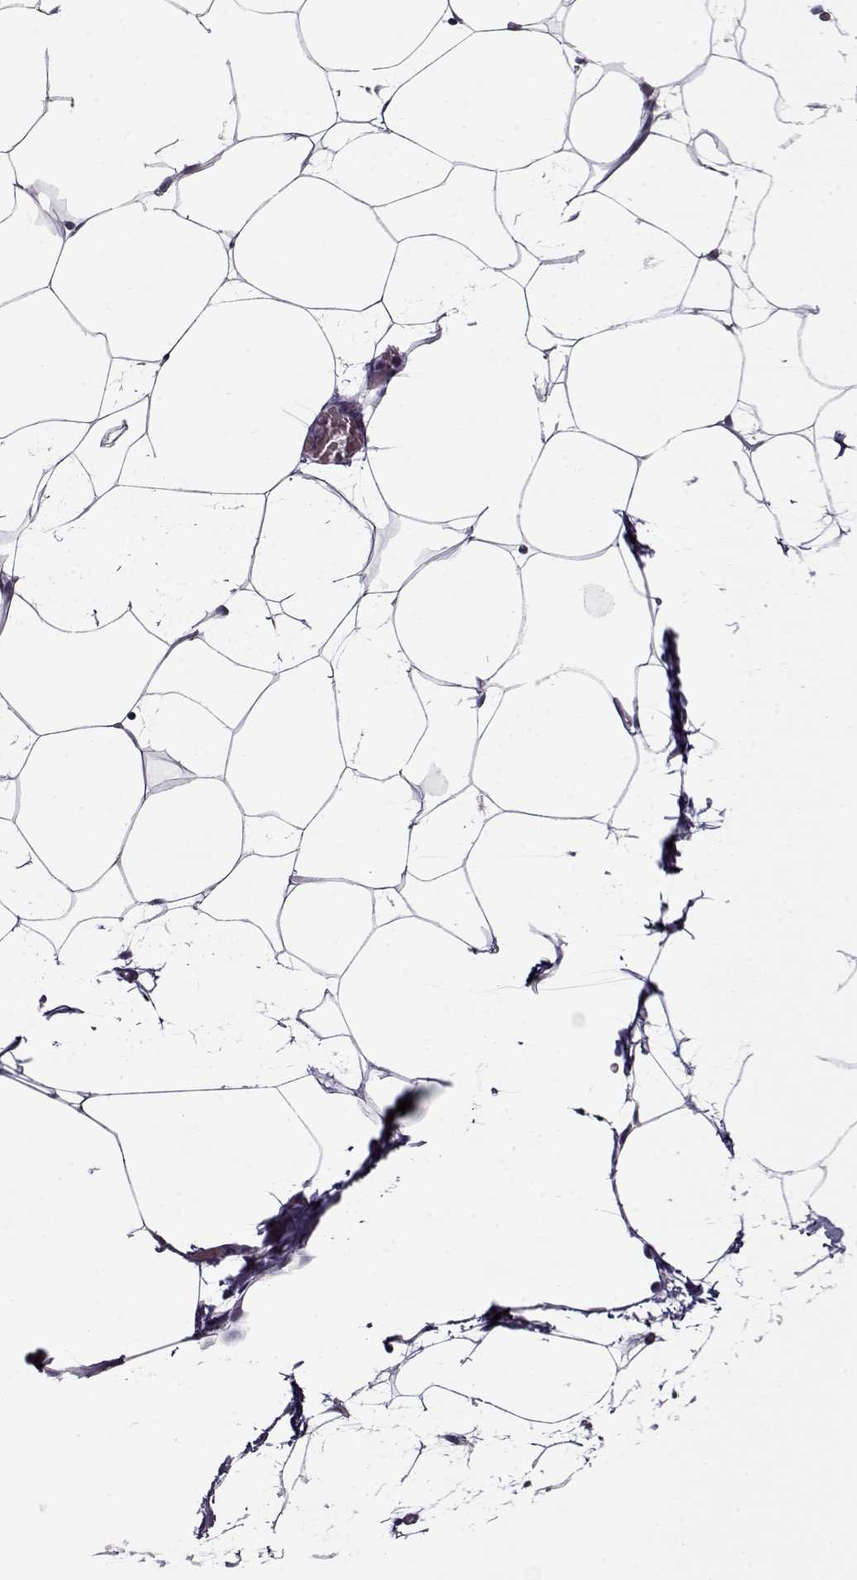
{"staining": {"intensity": "negative", "quantity": "none", "location": "none"}, "tissue": "adipose tissue", "cell_type": "Adipocytes", "image_type": "normal", "snomed": [{"axis": "morphology", "description": "Normal tissue, NOS"}, {"axis": "topography", "description": "Adipose tissue"}], "caption": "A micrograph of adipose tissue stained for a protein reveals no brown staining in adipocytes.", "gene": "SEC16B", "patient": {"sex": "male", "age": 57}}